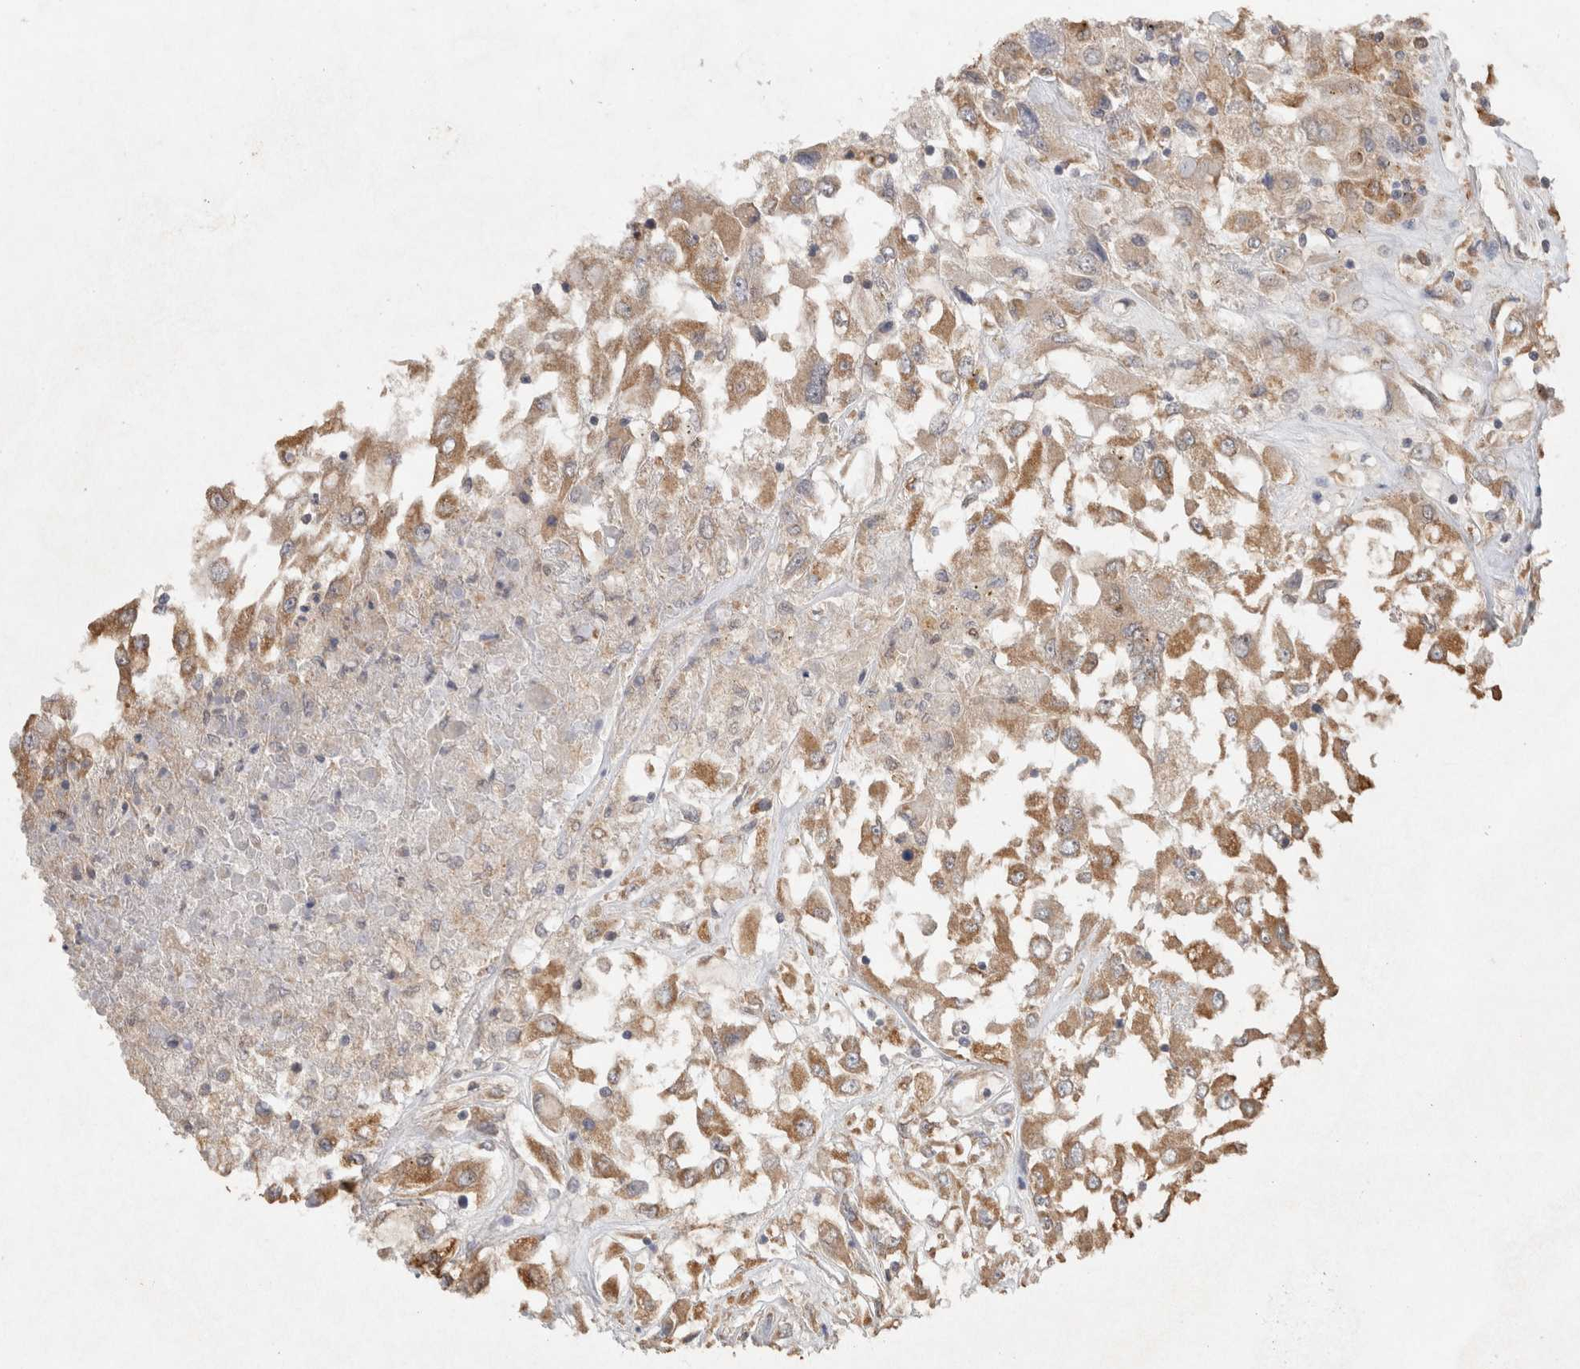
{"staining": {"intensity": "moderate", "quantity": ">75%", "location": "cytoplasmic/membranous"}, "tissue": "renal cancer", "cell_type": "Tumor cells", "image_type": "cancer", "snomed": [{"axis": "morphology", "description": "Adenocarcinoma, NOS"}, {"axis": "topography", "description": "Kidney"}], "caption": "Adenocarcinoma (renal) tissue shows moderate cytoplasmic/membranous staining in about >75% of tumor cells", "gene": "RAB14", "patient": {"sex": "female", "age": 52}}